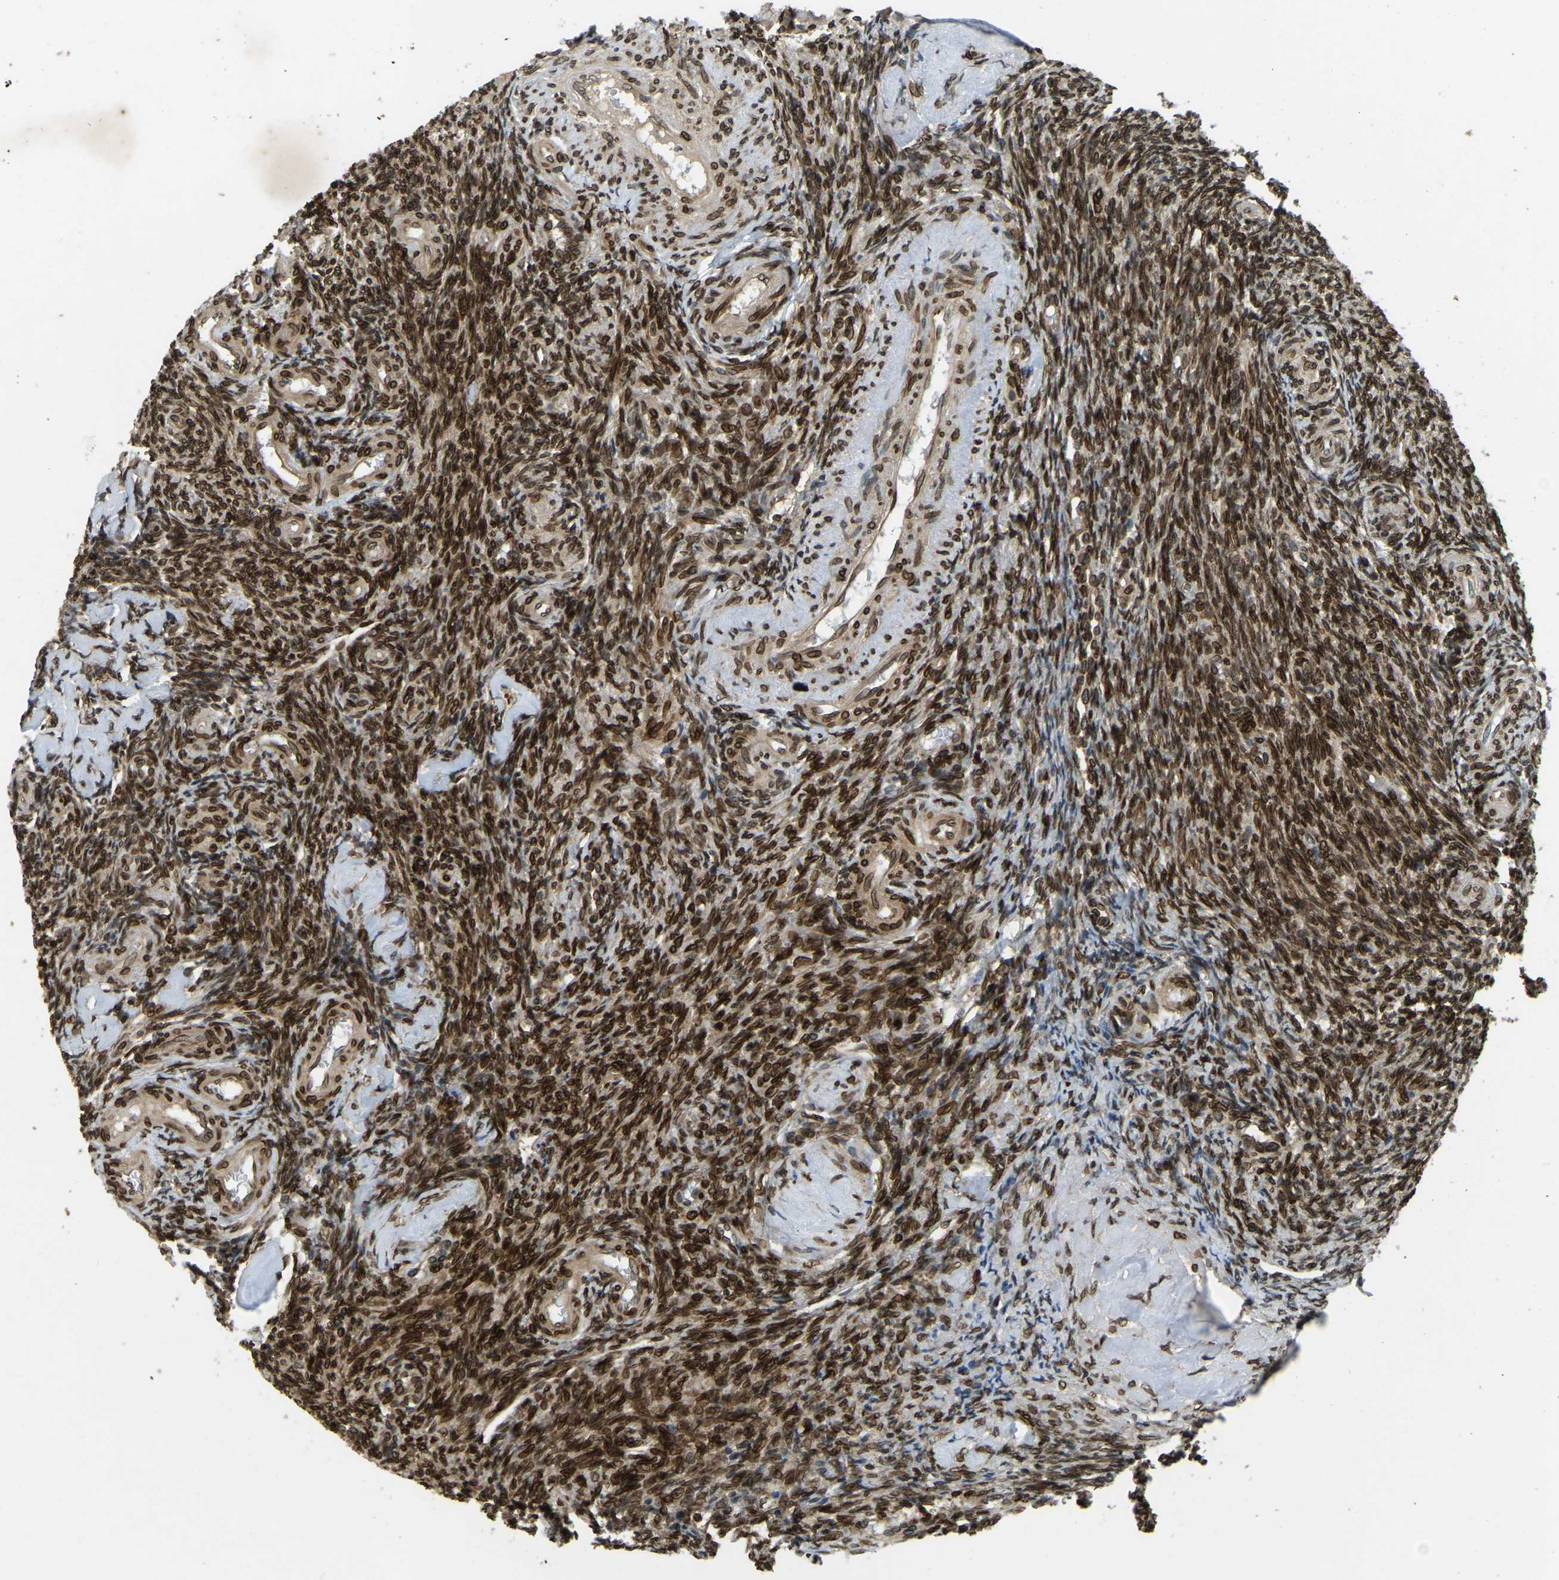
{"staining": {"intensity": "strong", "quantity": ">75%", "location": "nuclear"}, "tissue": "ovary", "cell_type": "Ovarian stroma cells", "image_type": "normal", "snomed": [{"axis": "morphology", "description": "Normal tissue, NOS"}, {"axis": "topography", "description": "Ovary"}], "caption": "Brown immunohistochemical staining in normal human ovary shows strong nuclear expression in approximately >75% of ovarian stroma cells.", "gene": "SYNE1", "patient": {"sex": "female", "age": 41}}